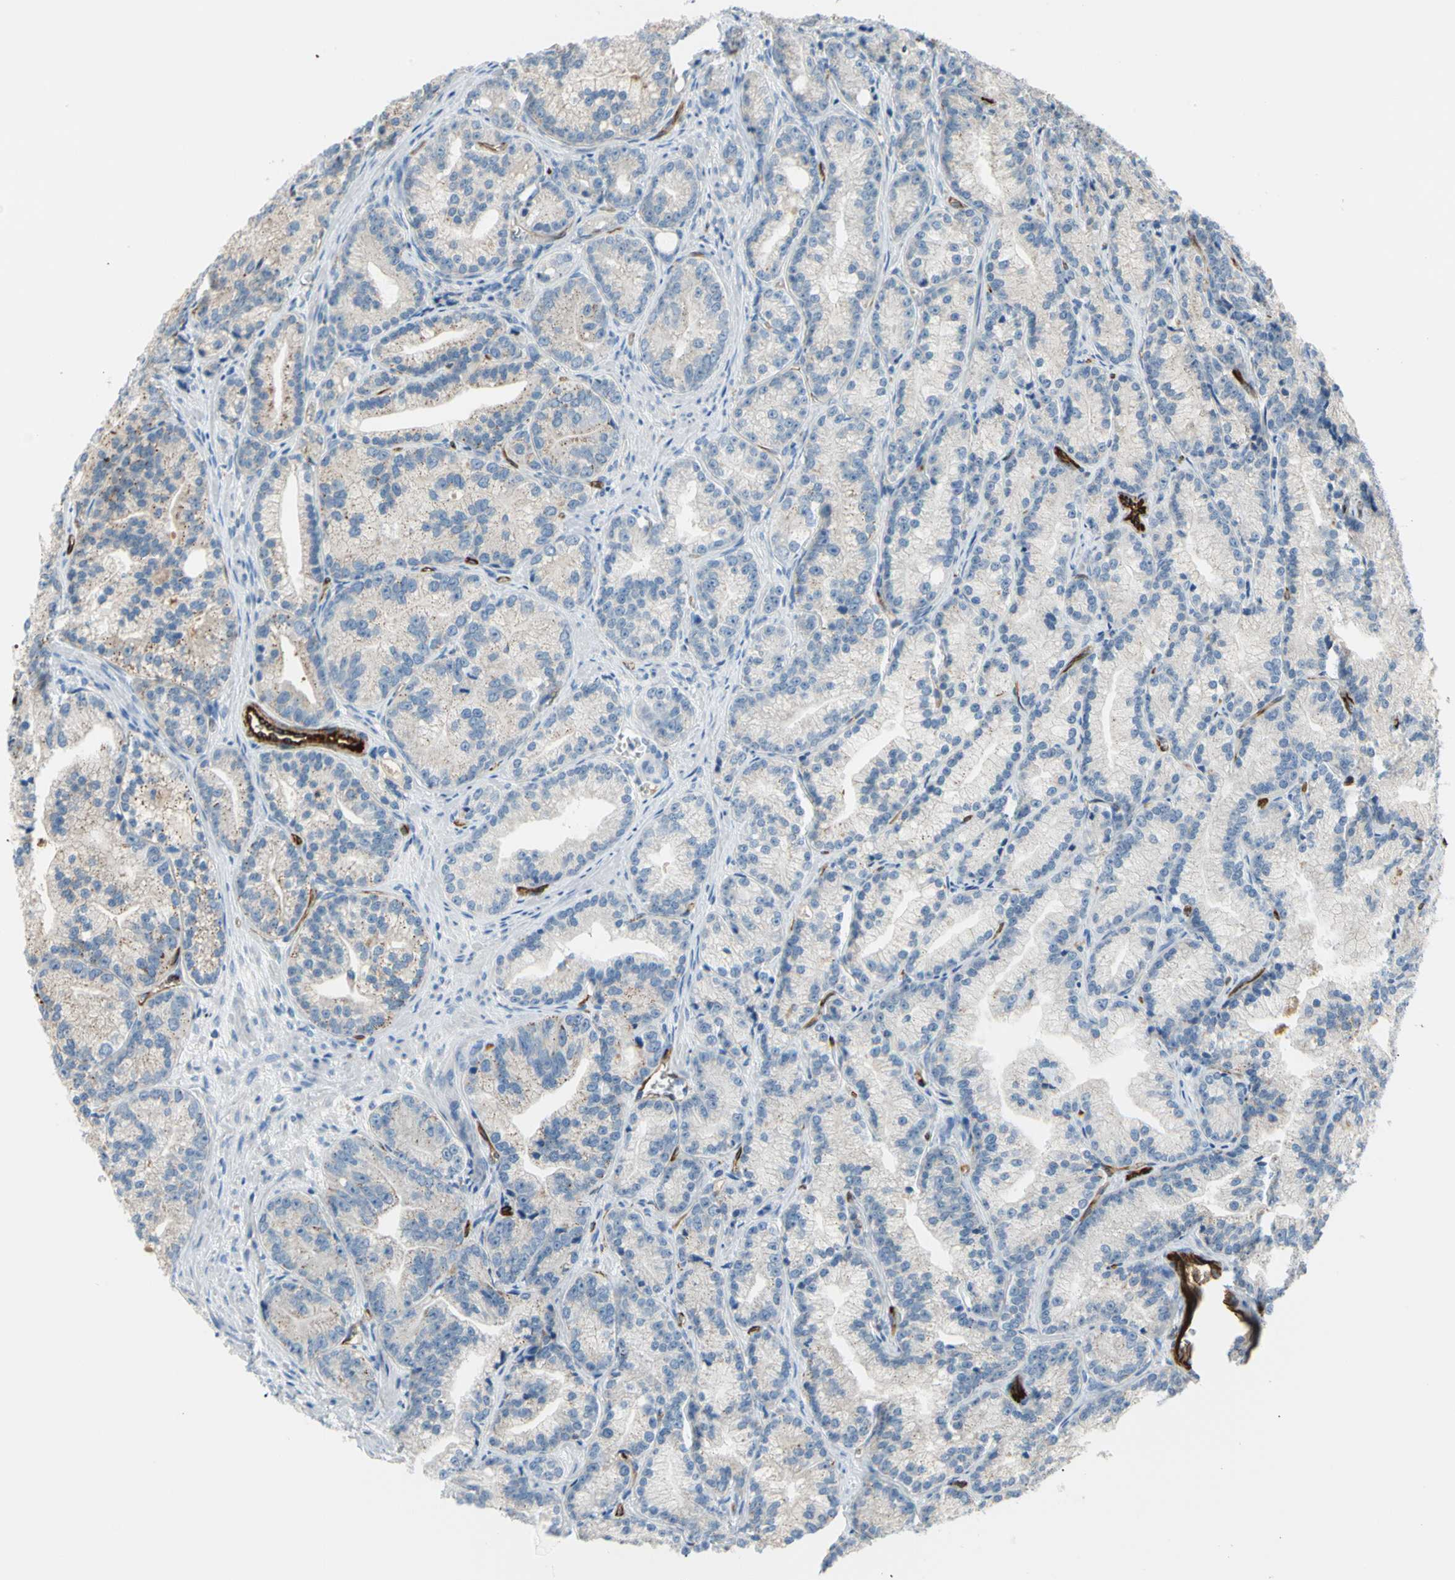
{"staining": {"intensity": "negative", "quantity": "none", "location": "none"}, "tissue": "prostate cancer", "cell_type": "Tumor cells", "image_type": "cancer", "snomed": [{"axis": "morphology", "description": "Adenocarcinoma, Low grade"}, {"axis": "topography", "description": "Prostate"}], "caption": "A histopathology image of low-grade adenocarcinoma (prostate) stained for a protein reveals no brown staining in tumor cells.", "gene": "PRRG2", "patient": {"sex": "male", "age": 89}}